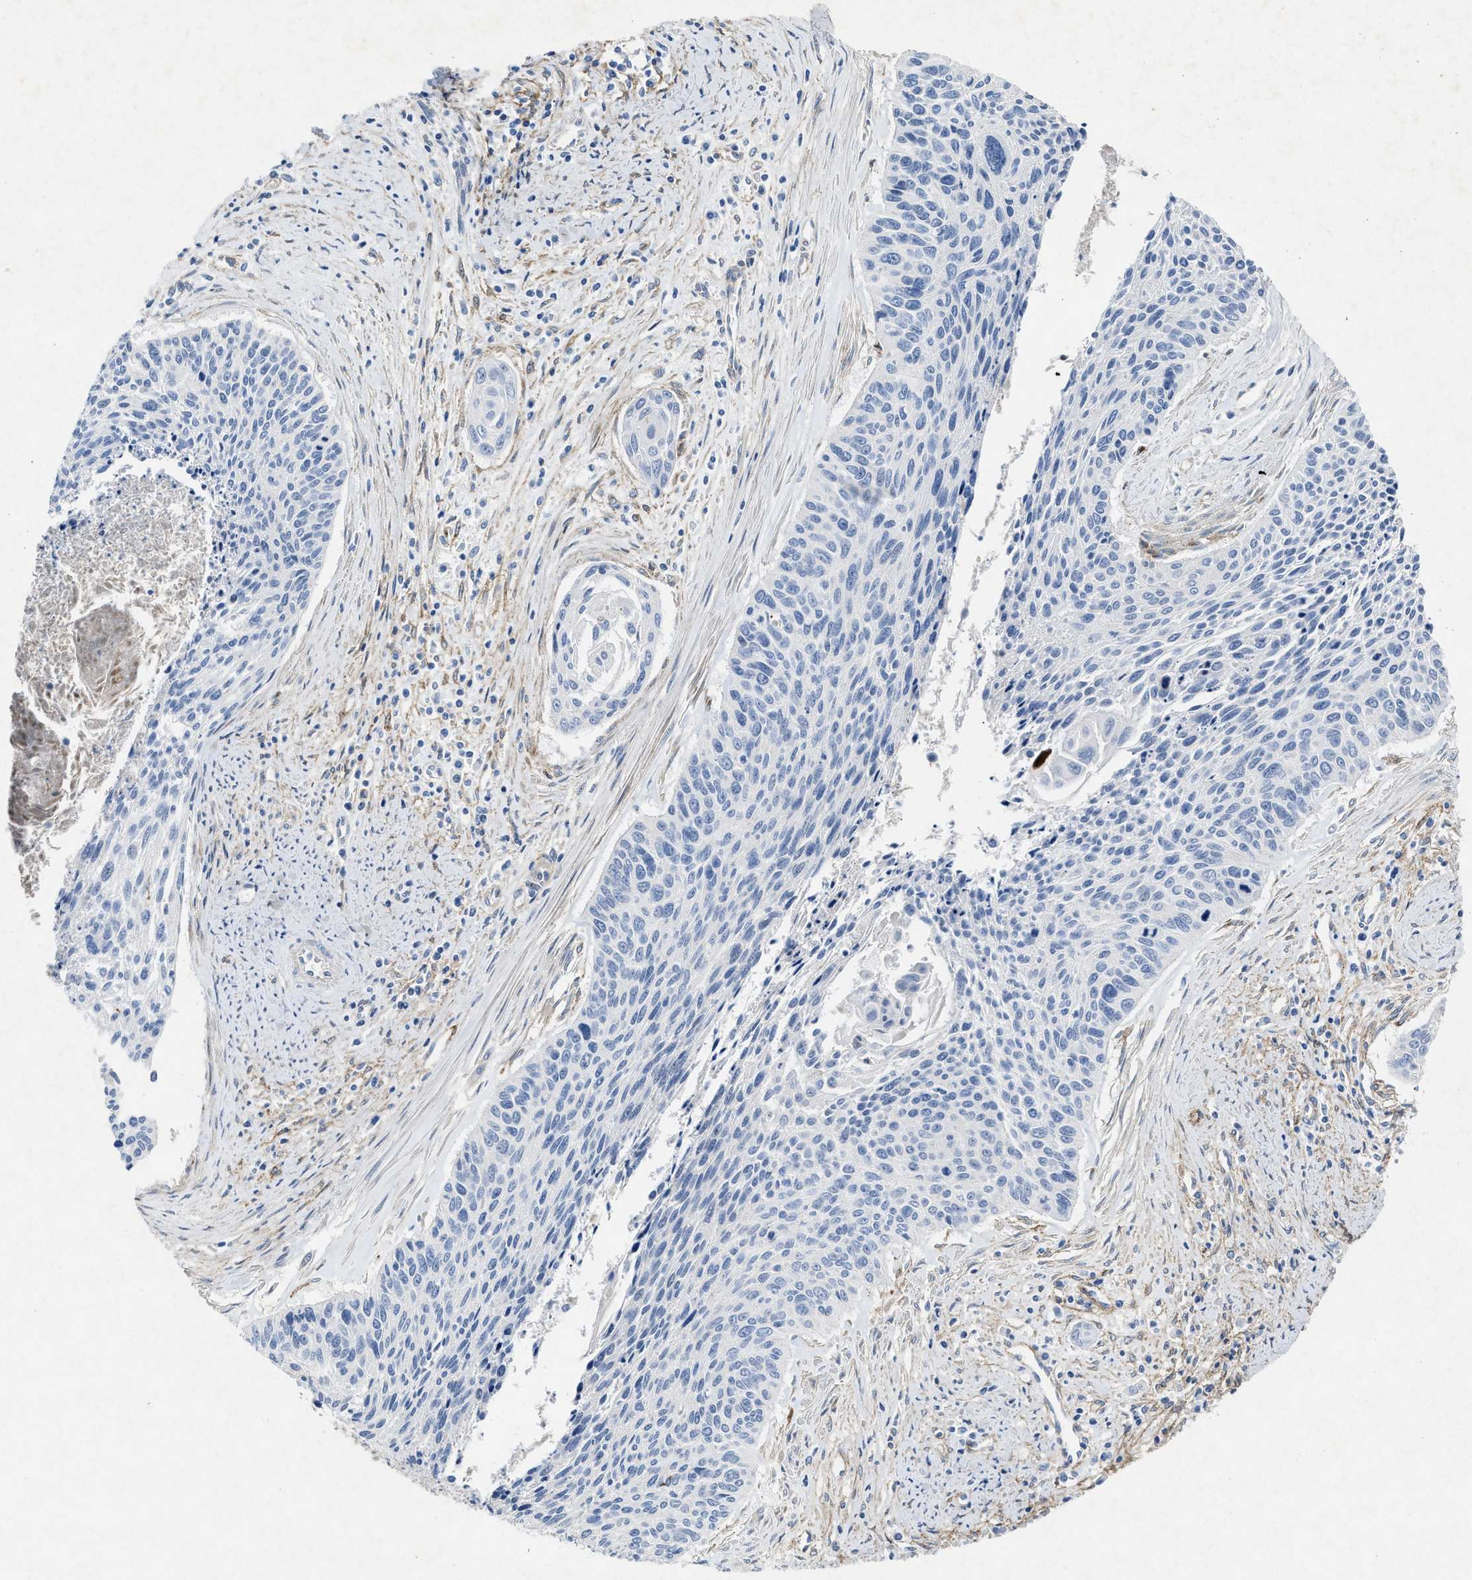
{"staining": {"intensity": "negative", "quantity": "none", "location": "none"}, "tissue": "cervical cancer", "cell_type": "Tumor cells", "image_type": "cancer", "snomed": [{"axis": "morphology", "description": "Squamous cell carcinoma, NOS"}, {"axis": "topography", "description": "Cervix"}], "caption": "This image is of squamous cell carcinoma (cervical) stained with IHC to label a protein in brown with the nuclei are counter-stained blue. There is no positivity in tumor cells.", "gene": "PDGFRA", "patient": {"sex": "female", "age": 55}}